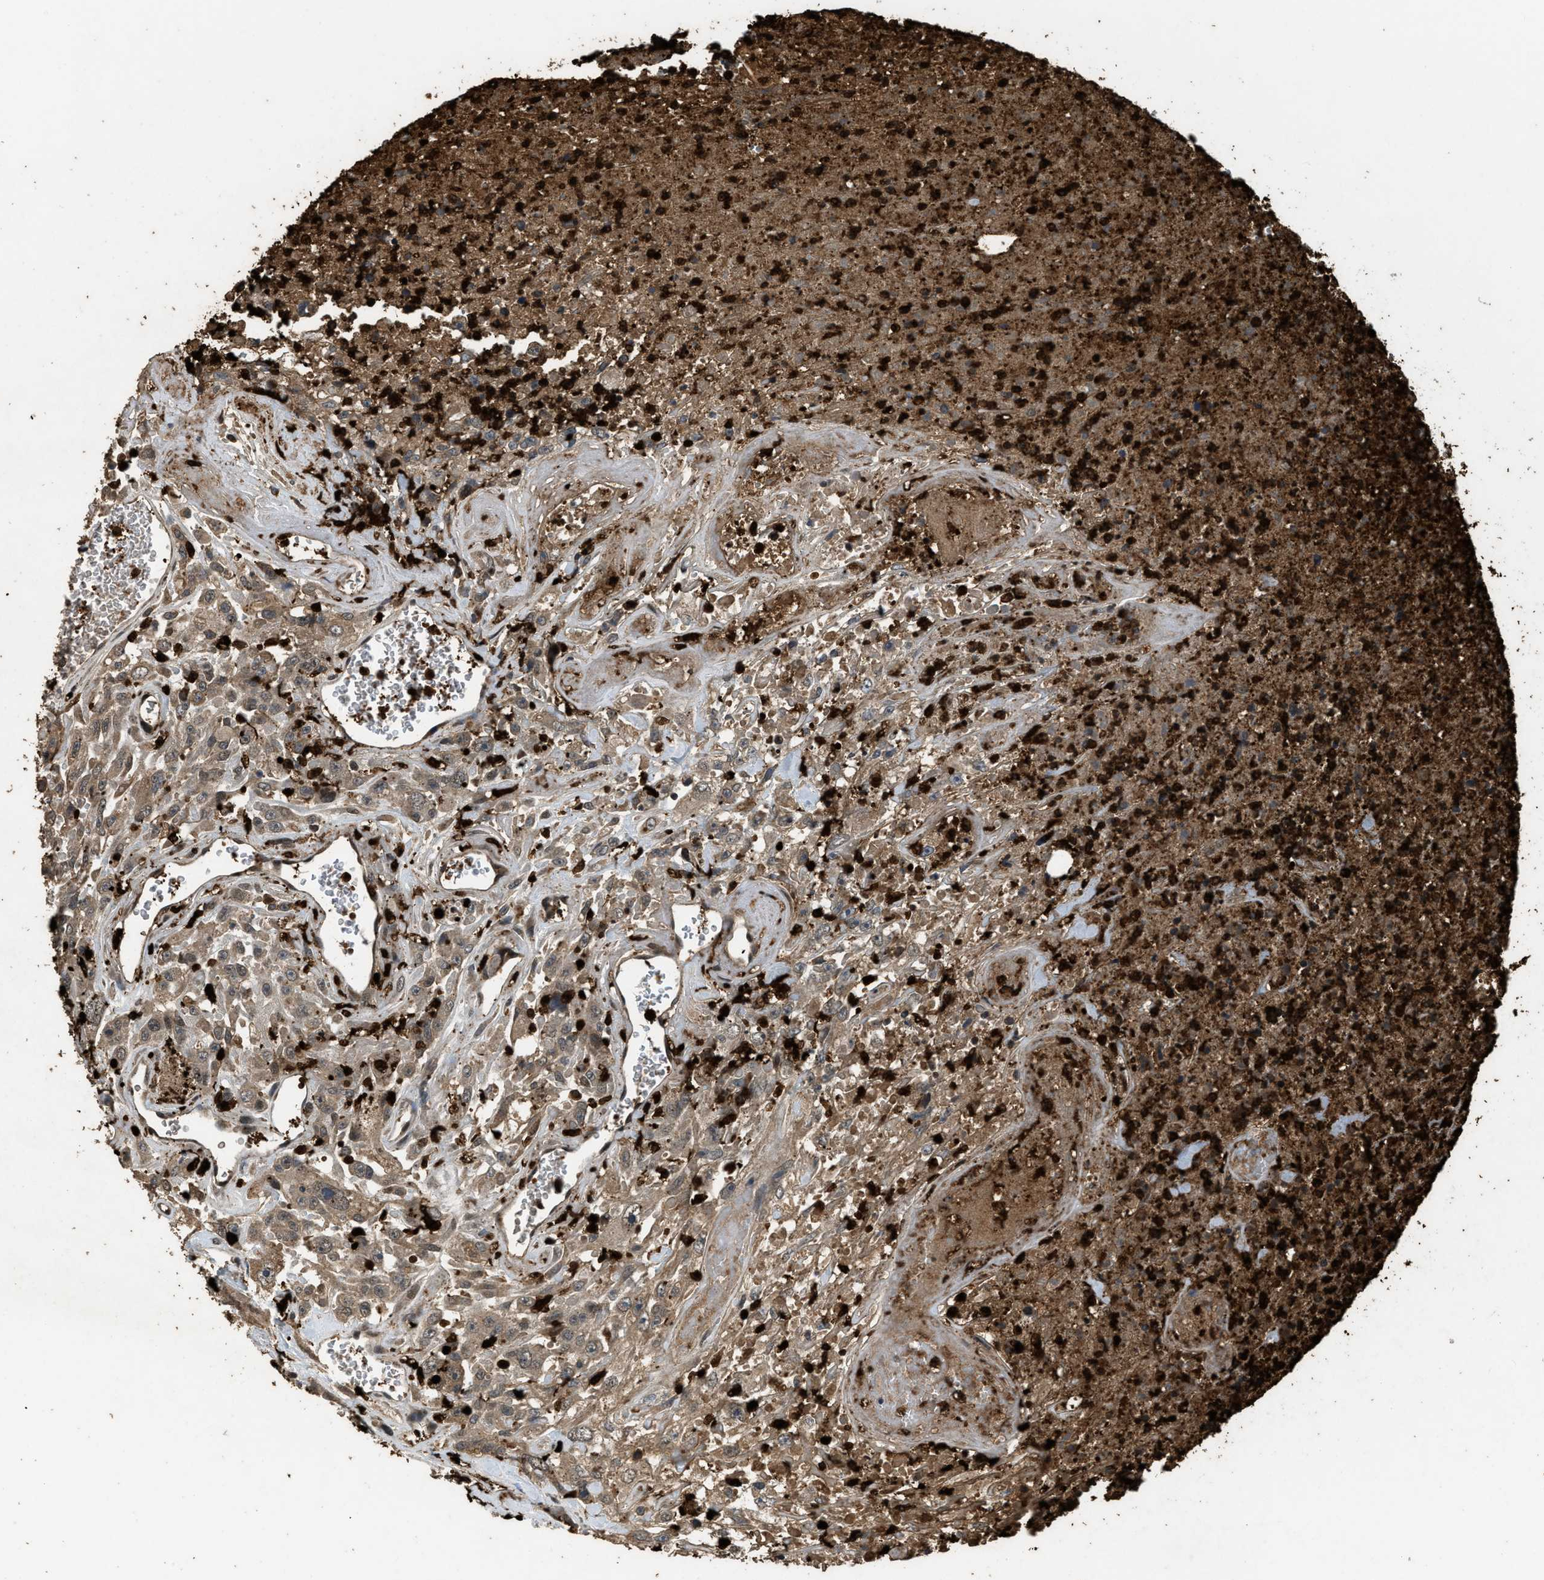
{"staining": {"intensity": "weak", "quantity": ">75%", "location": "cytoplasmic/membranous"}, "tissue": "urothelial cancer", "cell_type": "Tumor cells", "image_type": "cancer", "snomed": [{"axis": "morphology", "description": "Urothelial carcinoma, High grade"}, {"axis": "topography", "description": "Urinary bladder"}], "caption": "This micrograph exhibits high-grade urothelial carcinoma stained with immunohistochemistry (IHC) to label a protein in brown. The cytoplasmic/membranous of tumor cells show weak positivity for the protein. Nuclei are counter-stained blue.", "gene": "RNF141", "patient": {"sex": "male", "age": 46}}